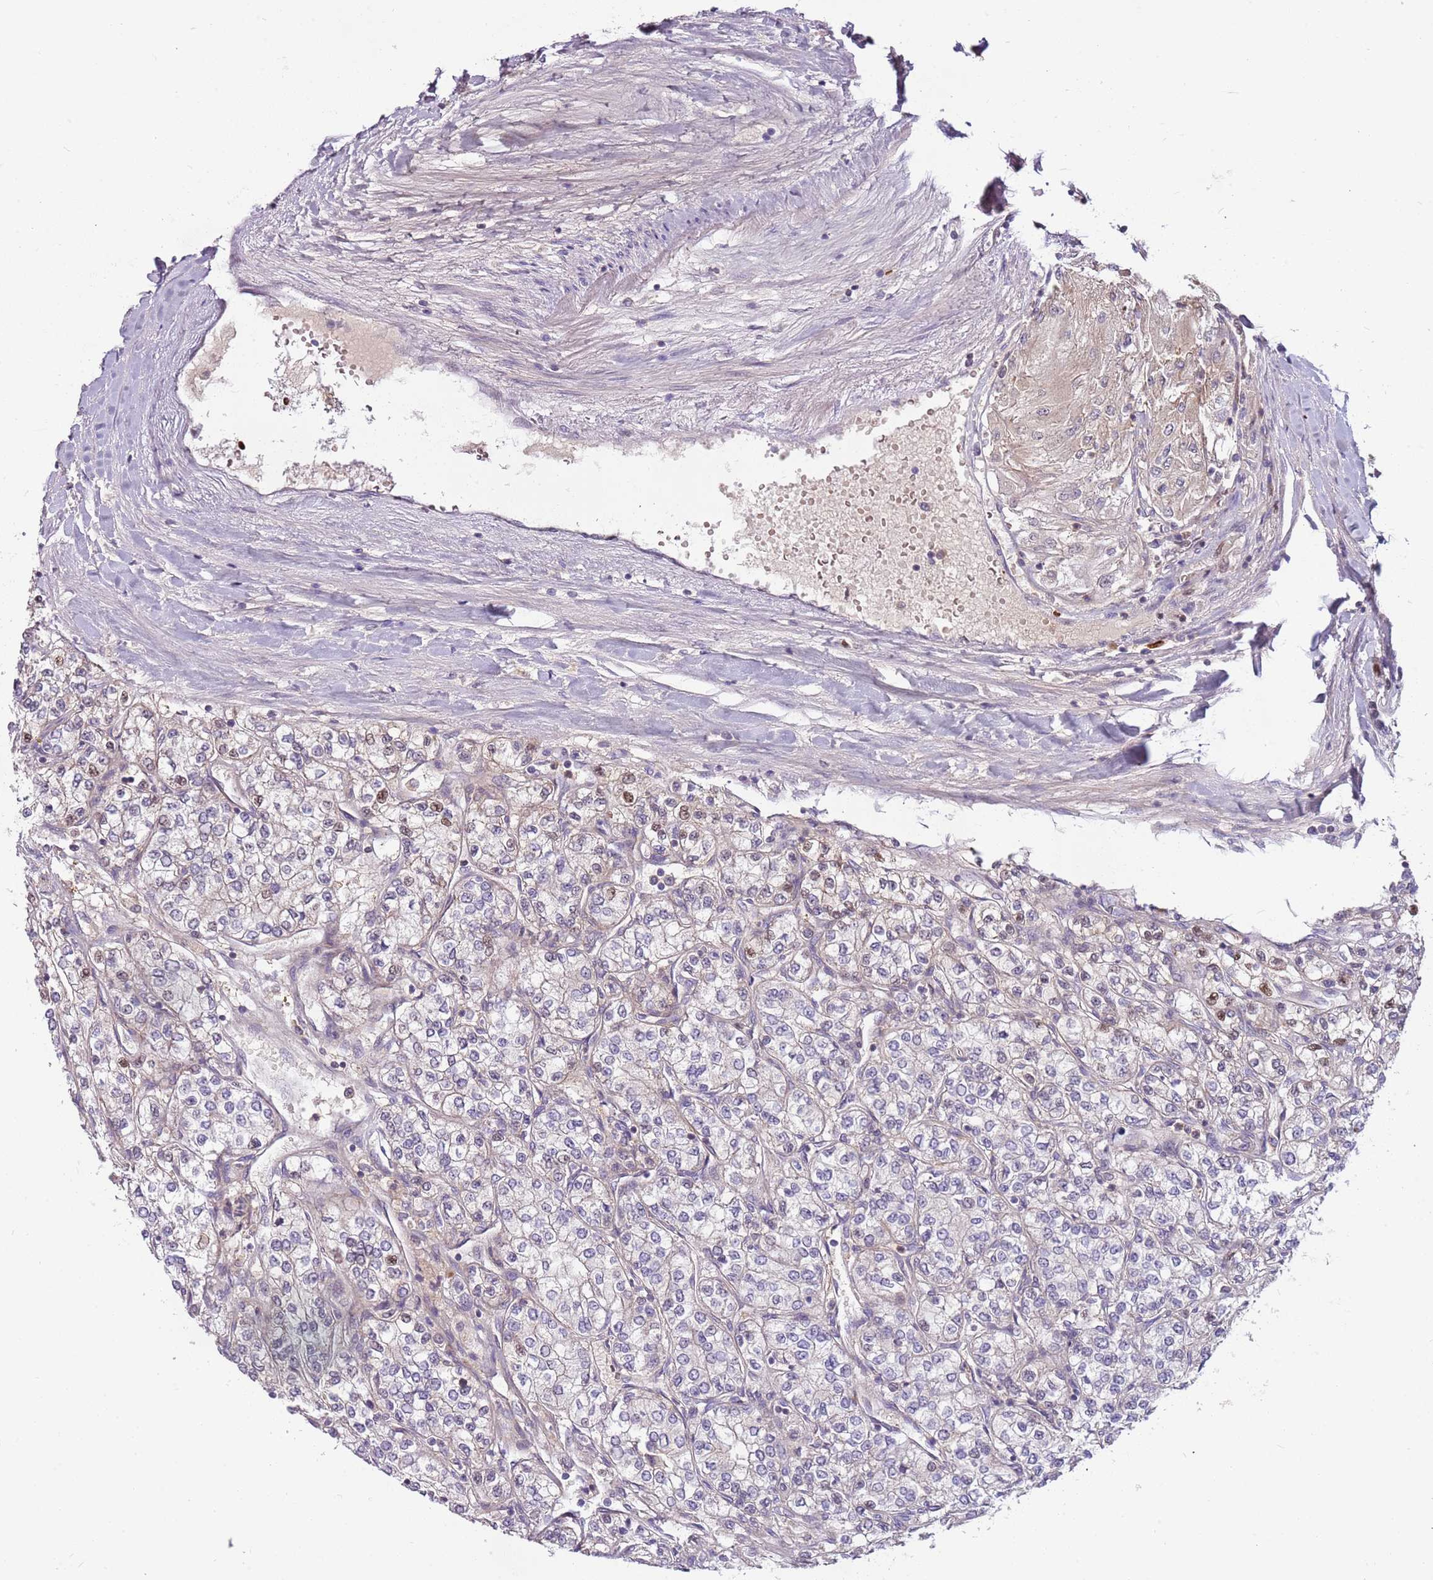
{"staining": {"intensity": "weak", "quantity": "<25%", "location": "nuclear"}, "tissue": "renal cancer", "cell_type": "Tumor cells", "image_type": "cancer", "snomed": [{"axis": "morphology", "description": "Adenocarcinoma, NOS"}, {"axis": "topography", "description": "Kidney"}], "caption": "DAB immunohistochemical staining of adenocarcinoma (renal) displays no significant expression in tumor cells.", "gene": "ARHGAP5", "patient": {"sex": "male", "age": 80}}